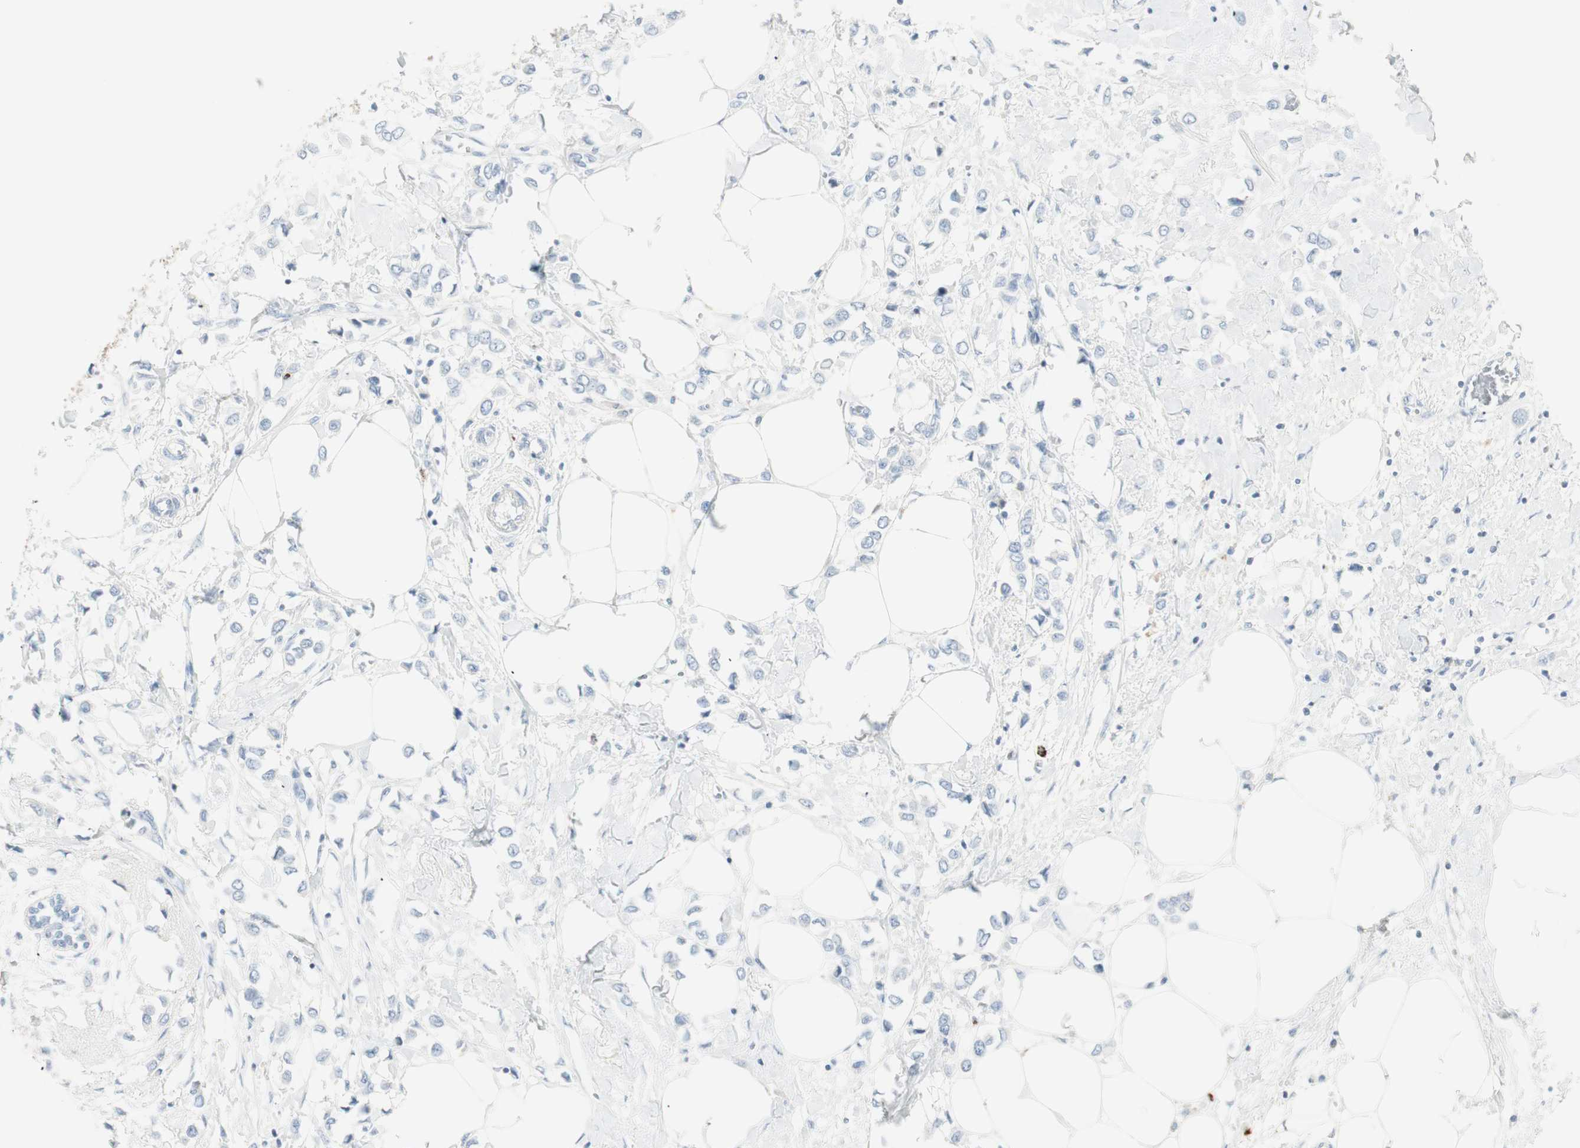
{"staining": {"intensity": "negative", "quantity": "none", "location": "none"}, "tissue": "breast cancer", "cell_type": "Tumor cells", "image_type": "cancer", "snomed": [{"axis": "morphology", "description": "Lobular carcinoma"}, {"axis": "topography", "description": "Breast"}], "caption": "Tumor cells are negative for brown protein staining in lobular carcinoma (breast).", "gene": "PRTN3", "patient": {"sex": "female", "age": 51}}